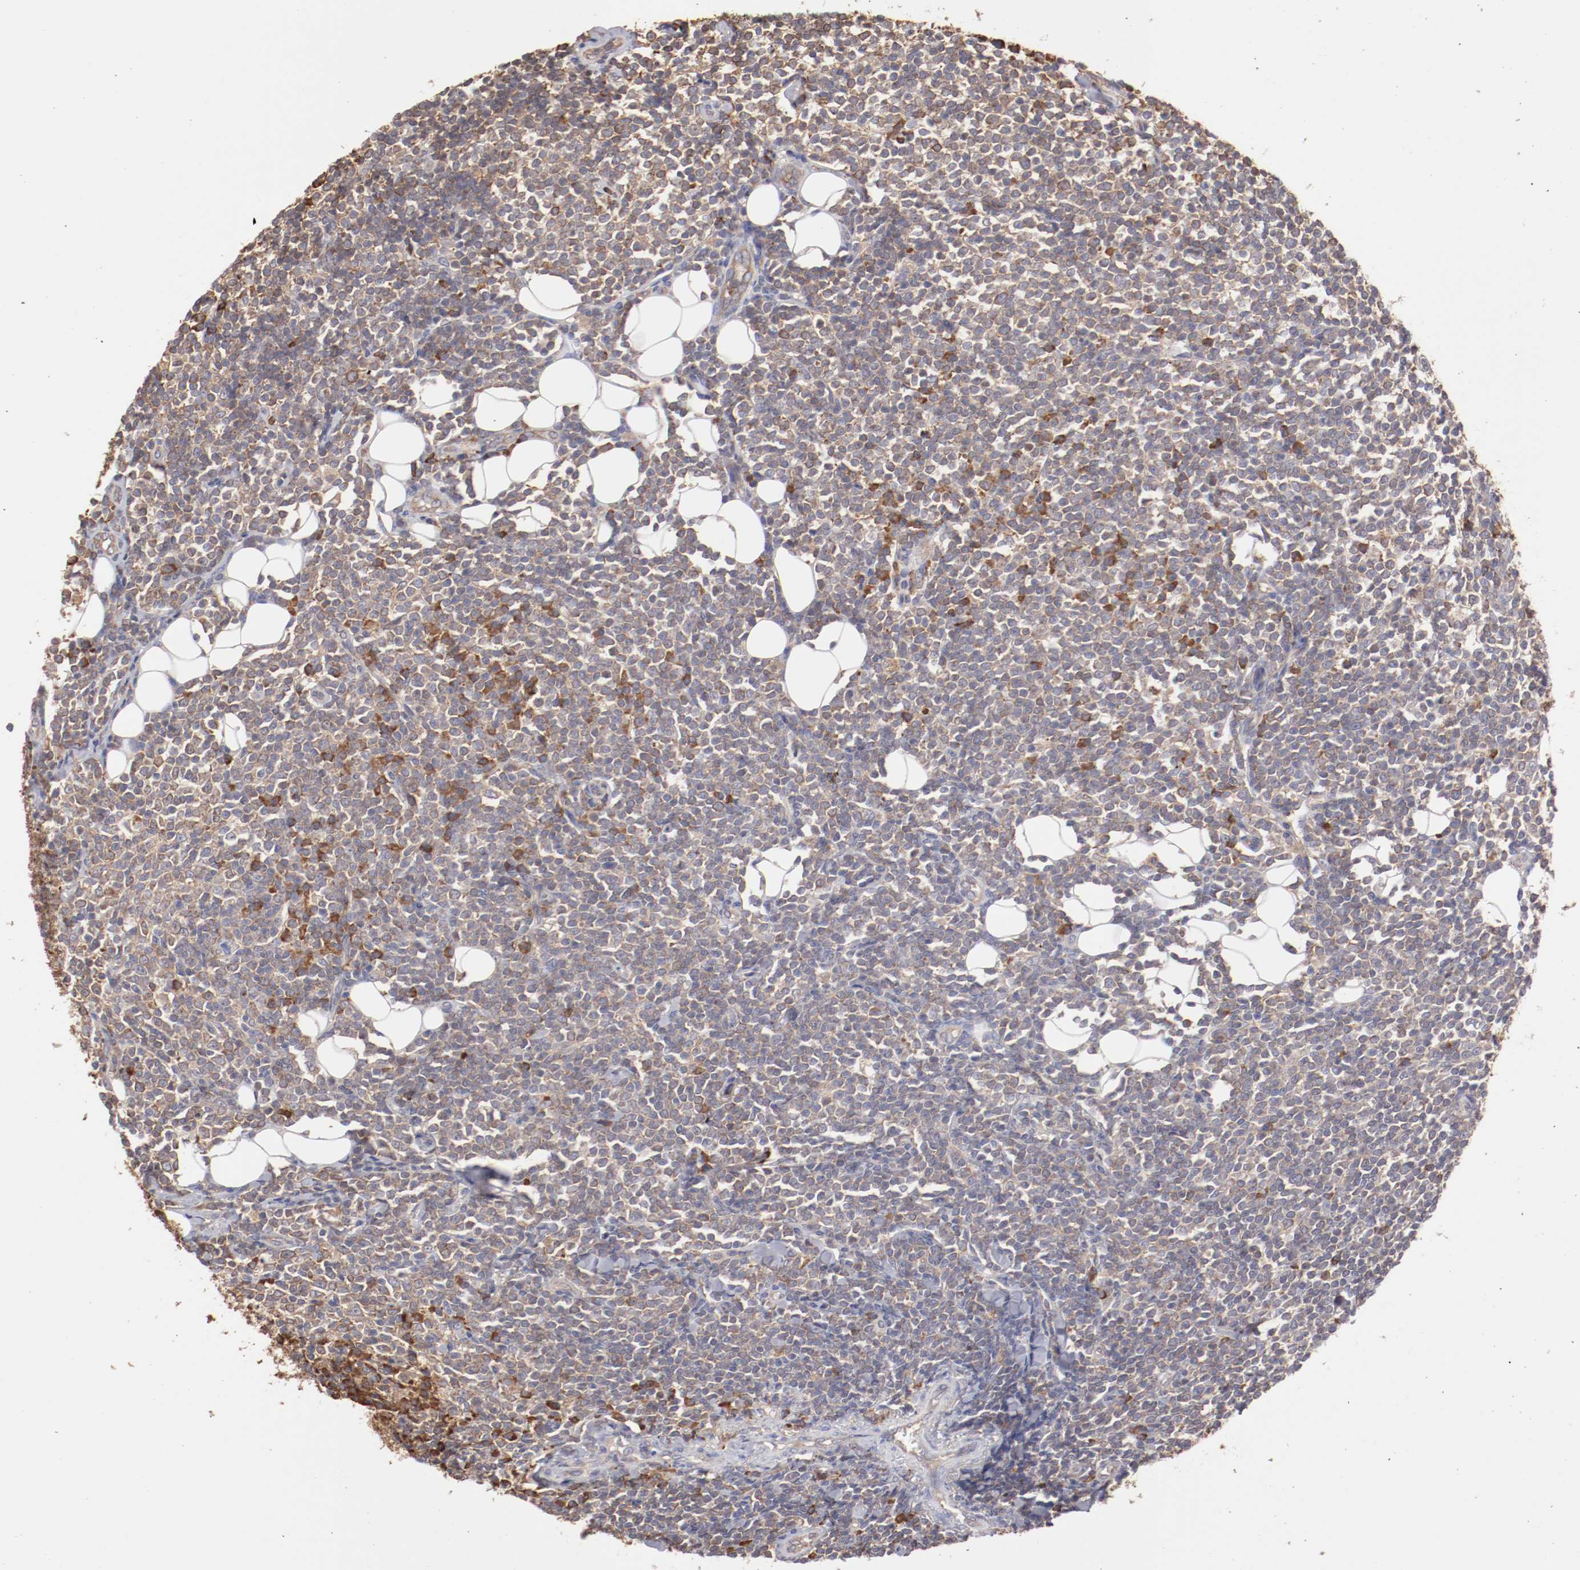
{"staining": {"intensity": "weak", "quantity": "25%-75%", "location": "cytoplasmic/membranous"}, "tissue": "lymphoma", "cell_type": "Tumor cells", "image_type": "cancer", "snomed": [{"axis": "morphology", "description": "Malignant lymphoma, non-Hodgkin's type, Low grade"}, {"axis": "topography", "description": "Soft tissue"}], "caption": "Protein staining demonstrates weak cytoplasmic/membranous expression in approximately 25%-75% of tumor cells in lymphoma.", "gene": "NFKBIE", "patient": {"sex": "male", "age": 92}}